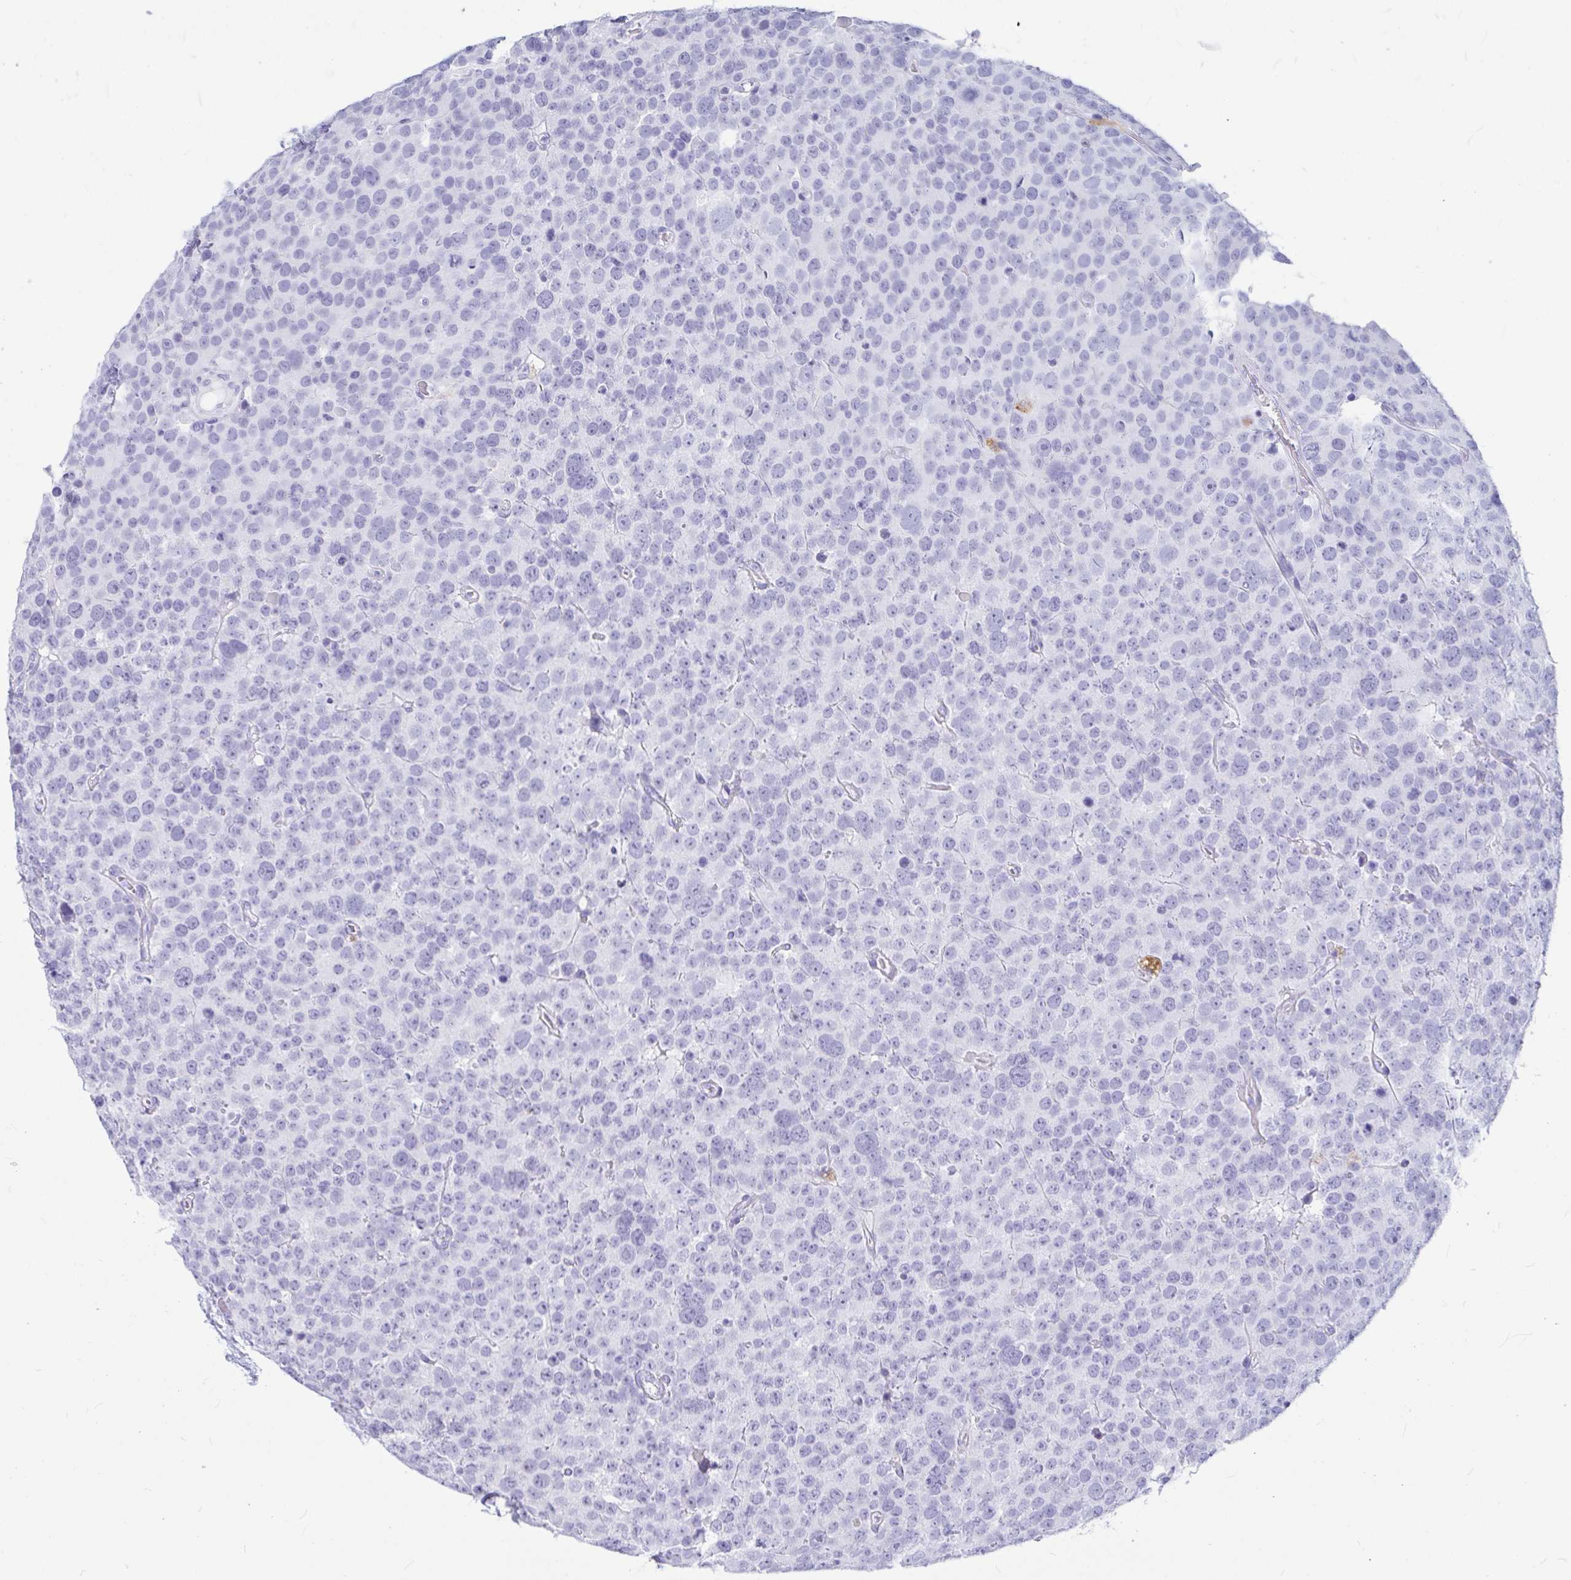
{"staining": {"intensity": "negative", "quantity": "none", "location": "none"}, "tissue": "testis cancer", "cell_type": "Tumor cells", "image_type": "cancer", "snomed": [{"axis": "morphology", "description": "Seminoma, NOS"}, {"axis": "topography", "description": "Testis"}], "caption": "Tumor cells show no significant positivity in testis cancer.", "gene": "OR5J2", "patient": {"sex": "male", "age": 71}}